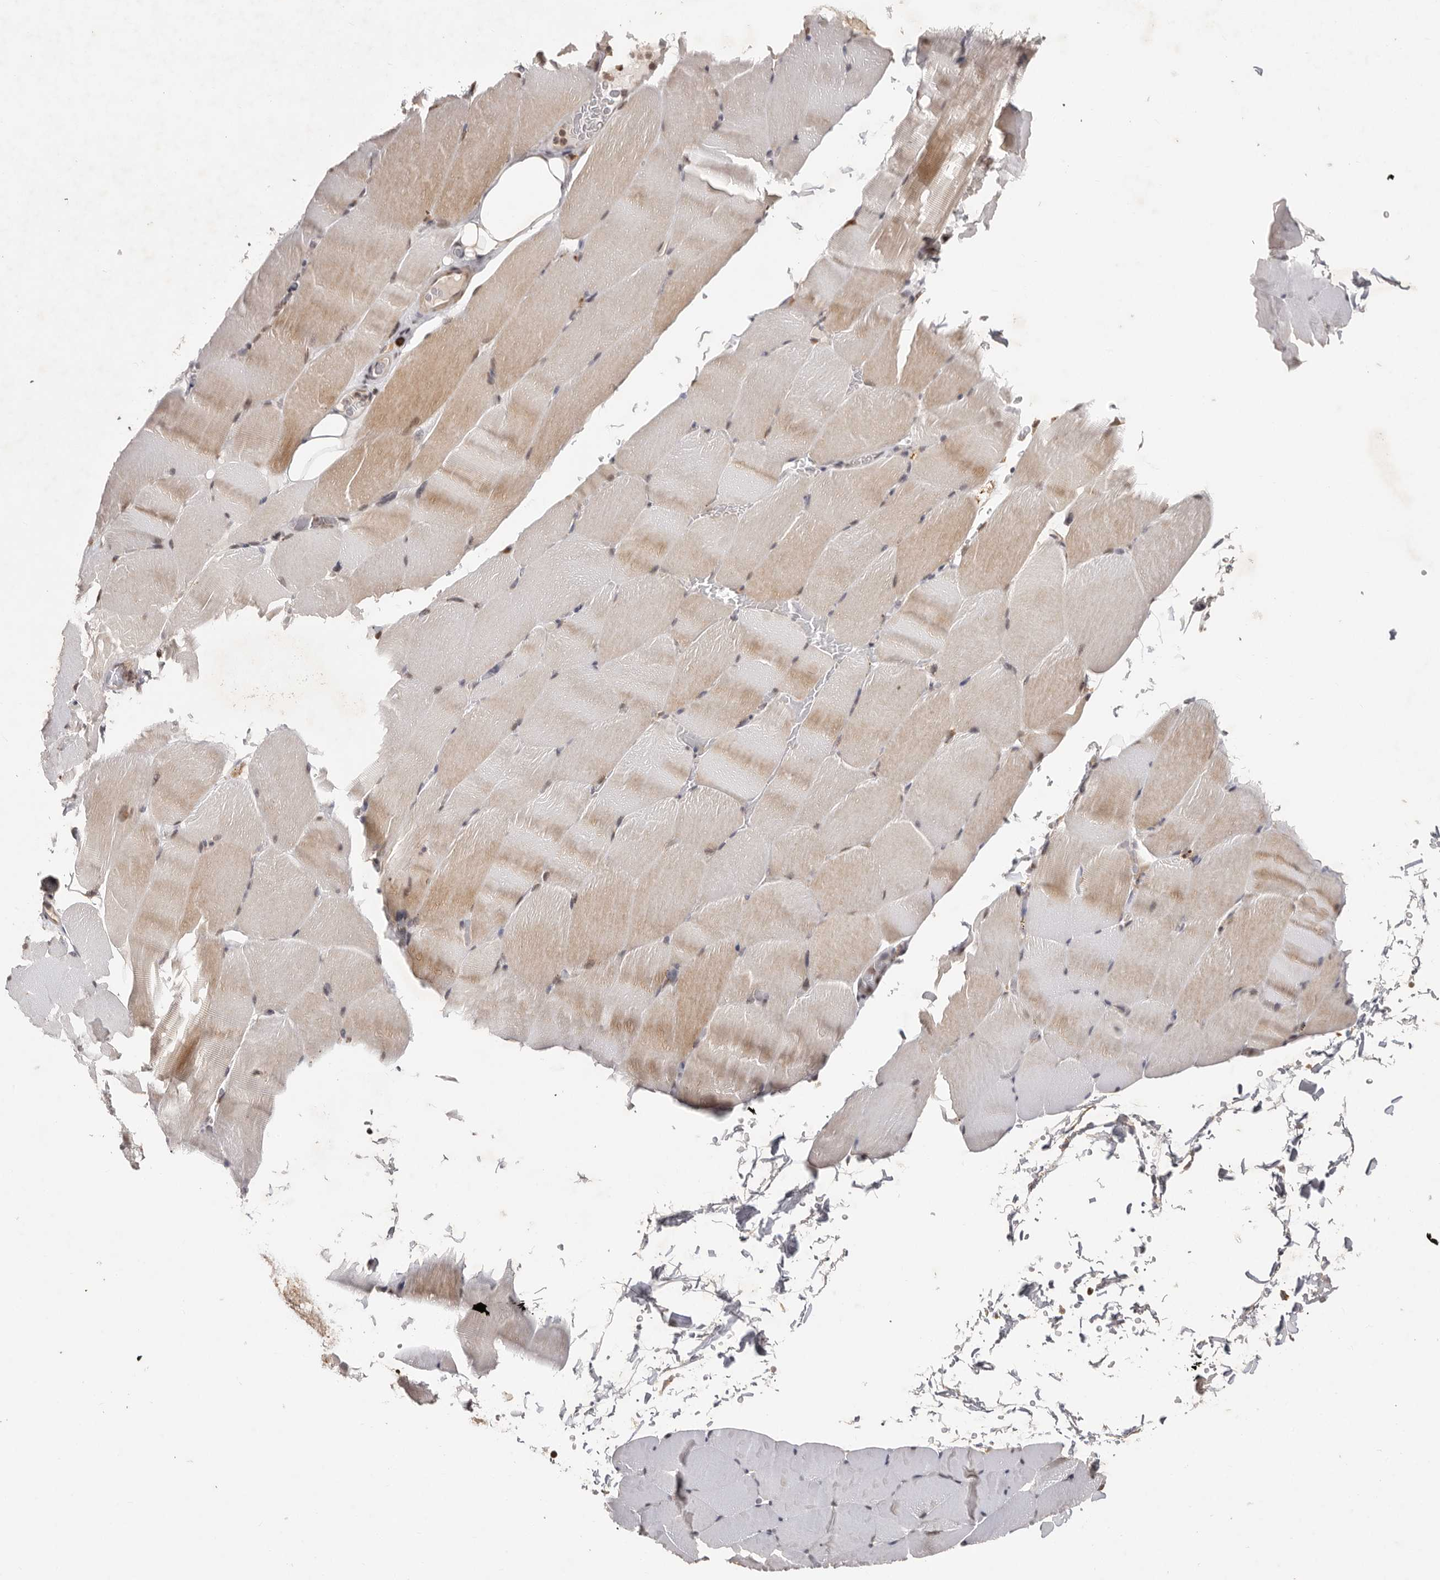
{"staining": {"intensity": "moderate", "quantity": "<25%", "location": "cytoplasmic/membranous"}, "tissue": "skeletal muscle", "cell_type": "Myocytes", "image_type": "normal", "snomed": [{"axis": "morphology", "description": "Normal tissue, NOS"}, {"axis": "topography", "description": "Skeletal muscle"}, {"axis": "topography", "description": "Parathyroid gland"}], "caption": "Immunohistochemistry (IHC) image of benign skeletal muscle stained for a protein (brown), which demonstrates low levels of moderate cytoplasmic/membranous staining in about <25% of myocytes.", "gene": "ZNF83", "patient": {"sex": "female", "age": 37}}